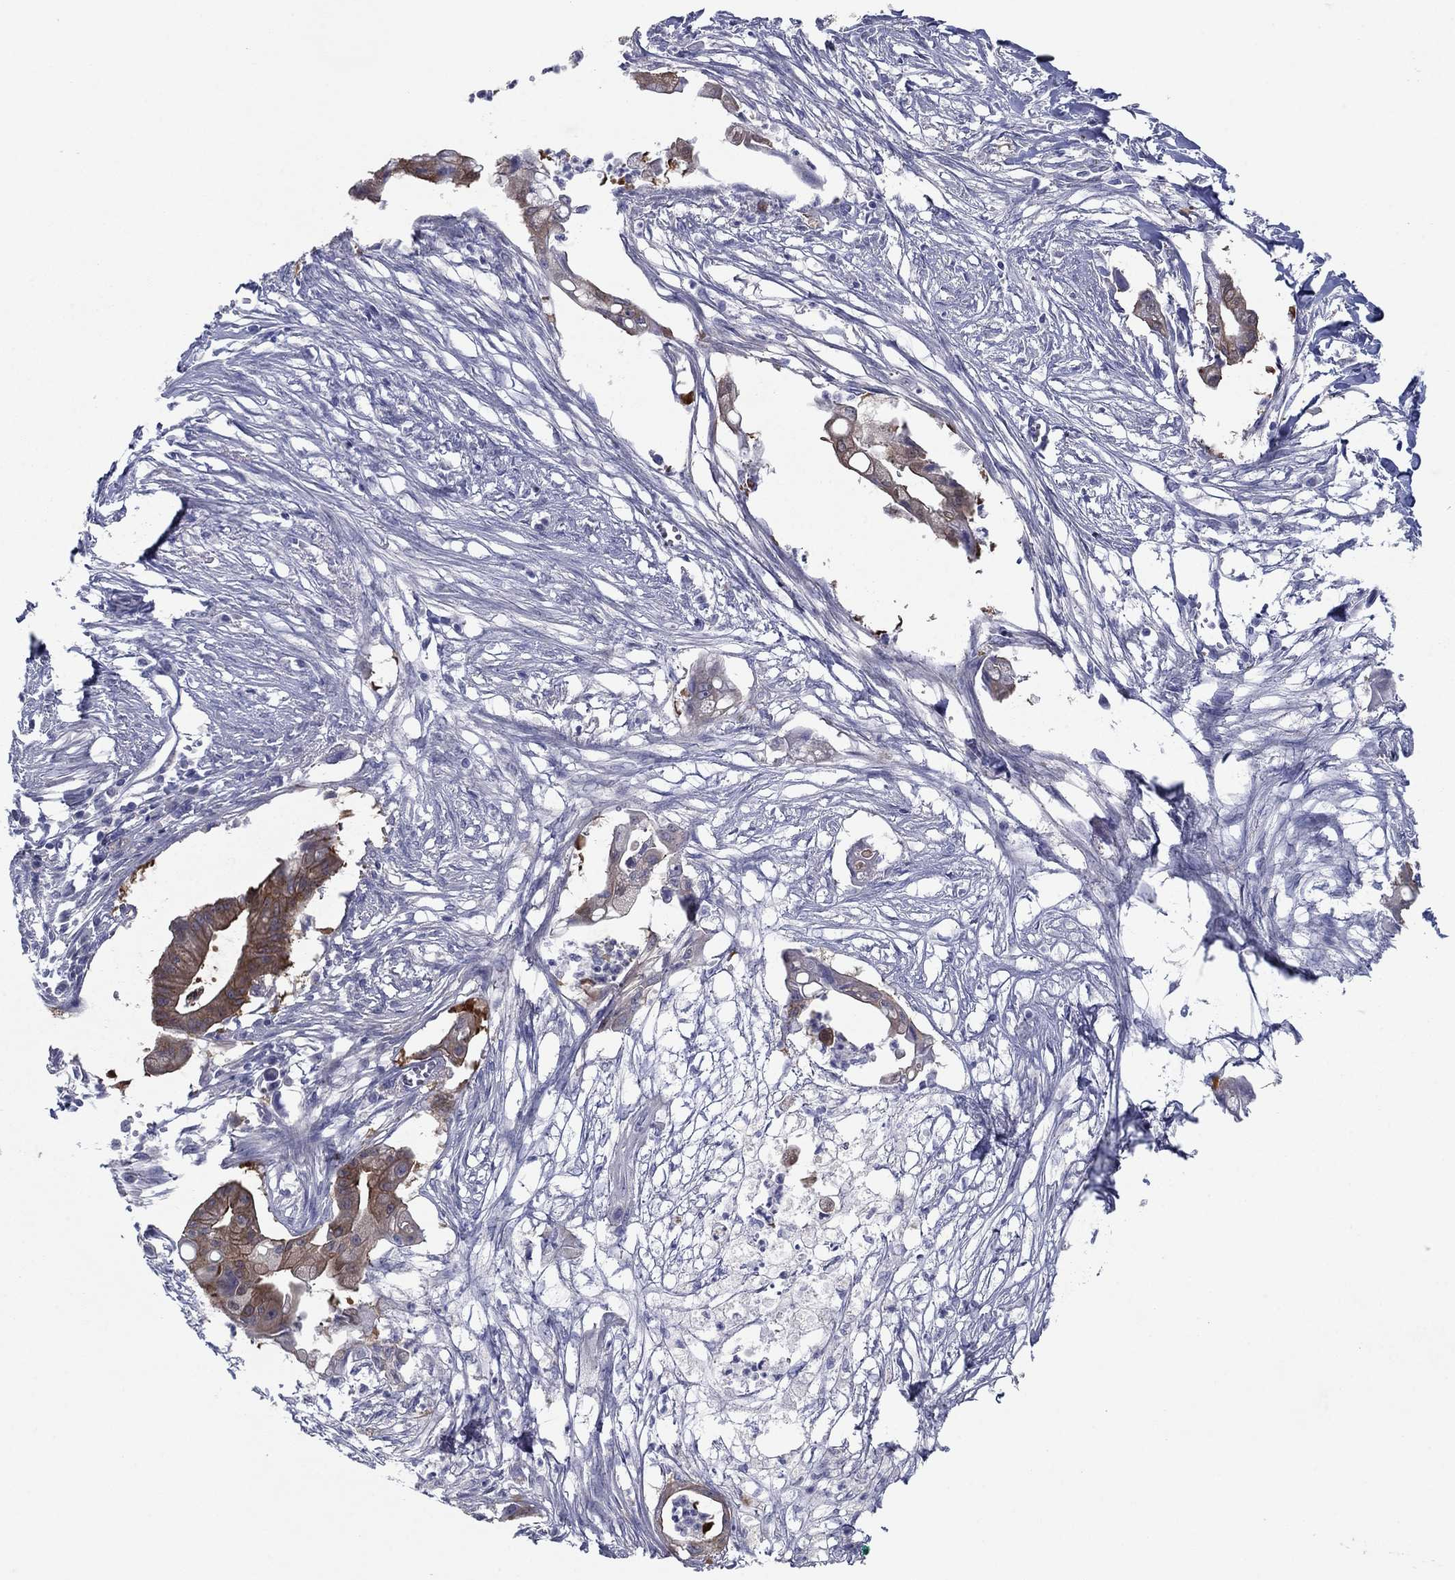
{"staining": {"intensity": "strong", "quantity": "<25%", "location": "cytoplasmic/membranous"}, "tissue": "pancreatic cancer", "cell_type": "Tumor cells", "image_type": "cancer", "snomed": [{"axis": "morphology", "description": "Normal tissue, NOS"}, {"axis": "morphology", "description": "Adenocarcinoma, NOS"}, {"axis": "topography", "description": "Pancreas"}], "caption": "Strong cytoplasmic/membranous positivity for a protein is present in about <25% of tumor cells of pancreatic cancer (adenocarcinoma) using immunohistochemistry.", "gene": "PLS1", "patient": {"sex": "female", "age": 58}}